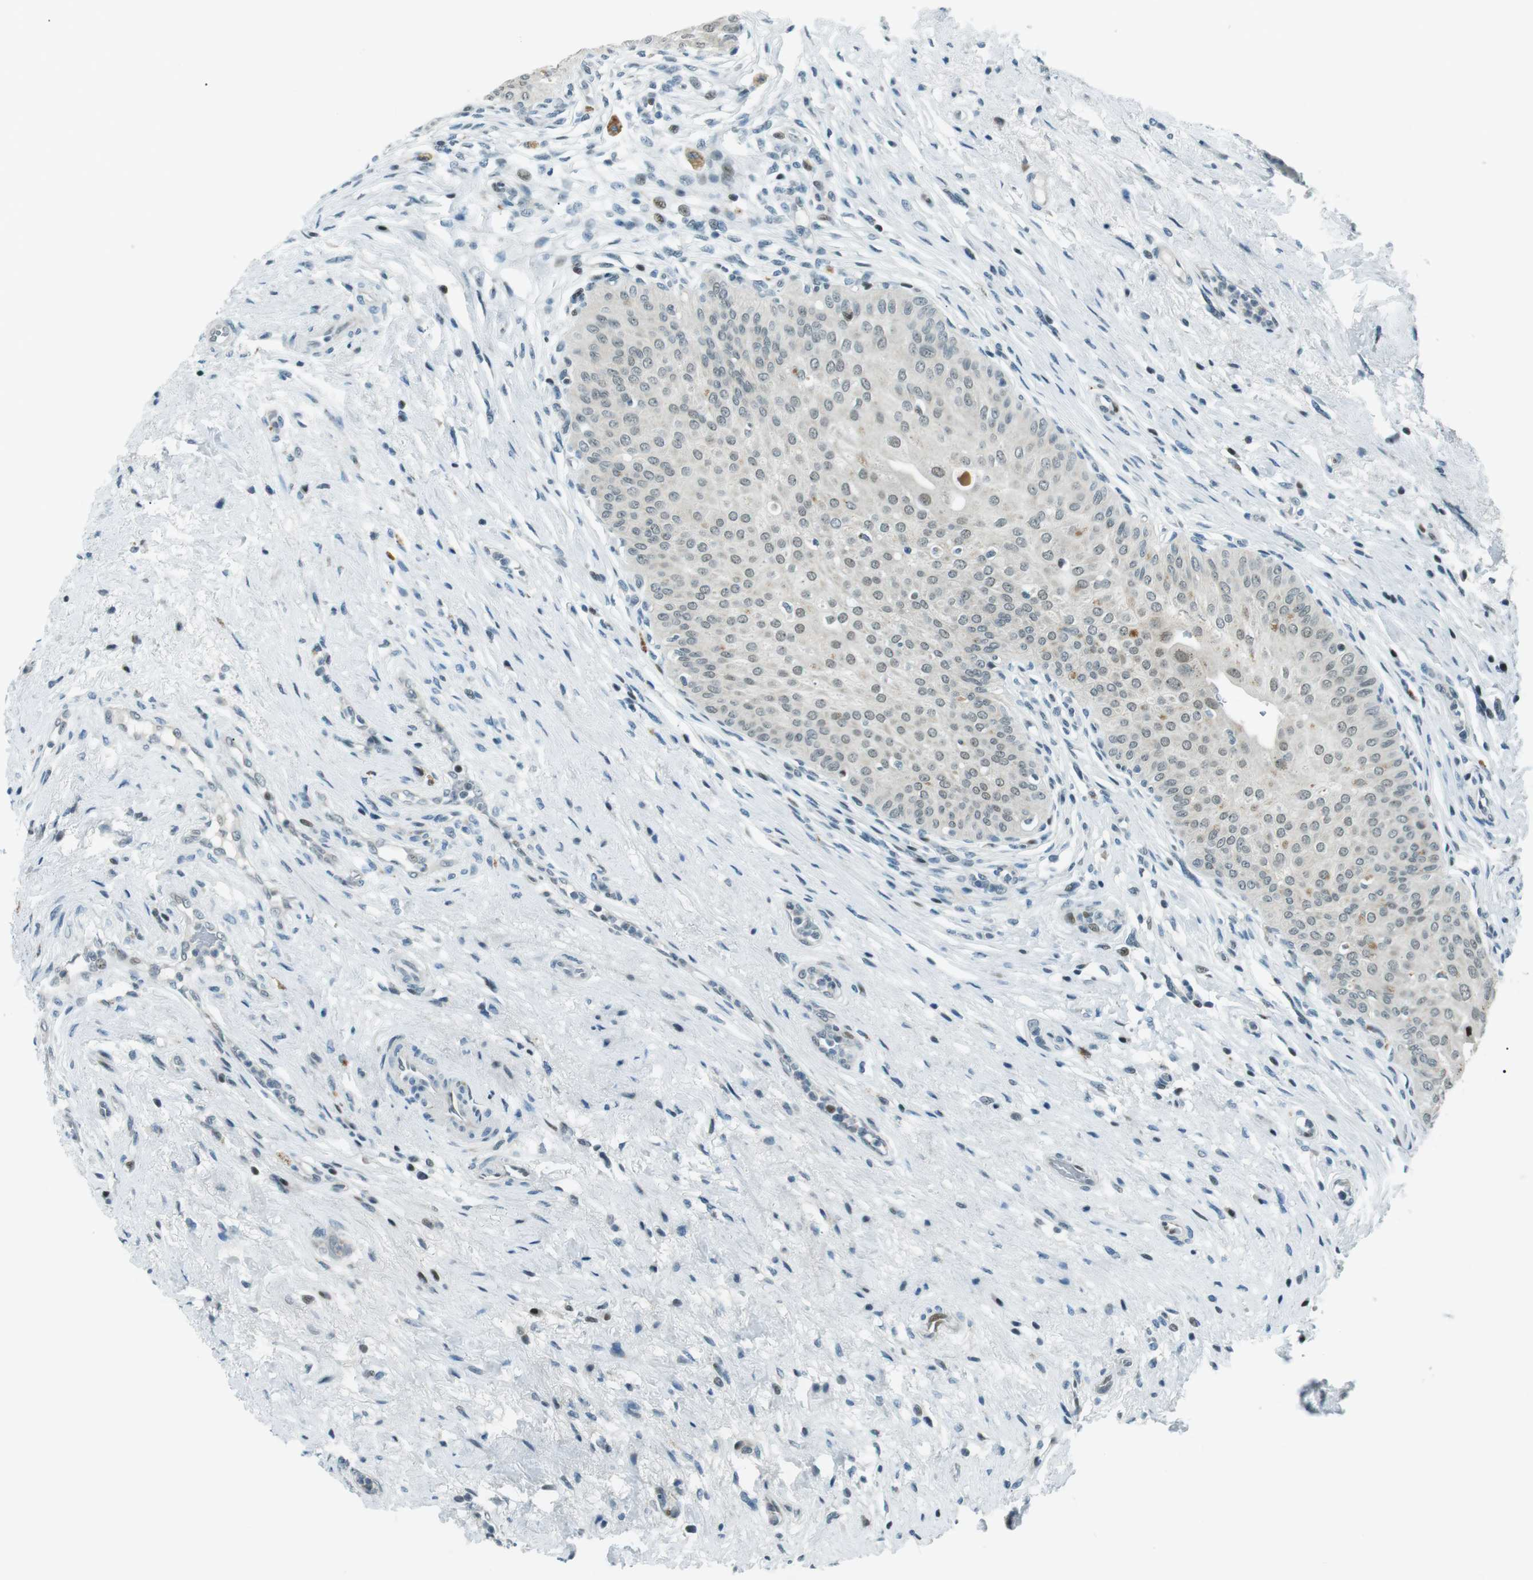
{"staining": {"intensity": "moderate", "quantity": "25%-75%", "location": "nuclear"}, "tissue": "urinary bladder", "cell_type": "Urothelial cells", "image_type": "normal", "snomed": [{"axis": "morphology", "description": "Normal tissue, NOS"}, {"axis": "topography", "description": "Urinary bladder"}], "caption": "An image showing moderate nuclear staining in about 25%-75% of urothelial cells in normal urinary bladder, as visualized by brown immunohistochemical staining.", "gene": "PJA1", "patient": {"sex": "male", "age": 46}}